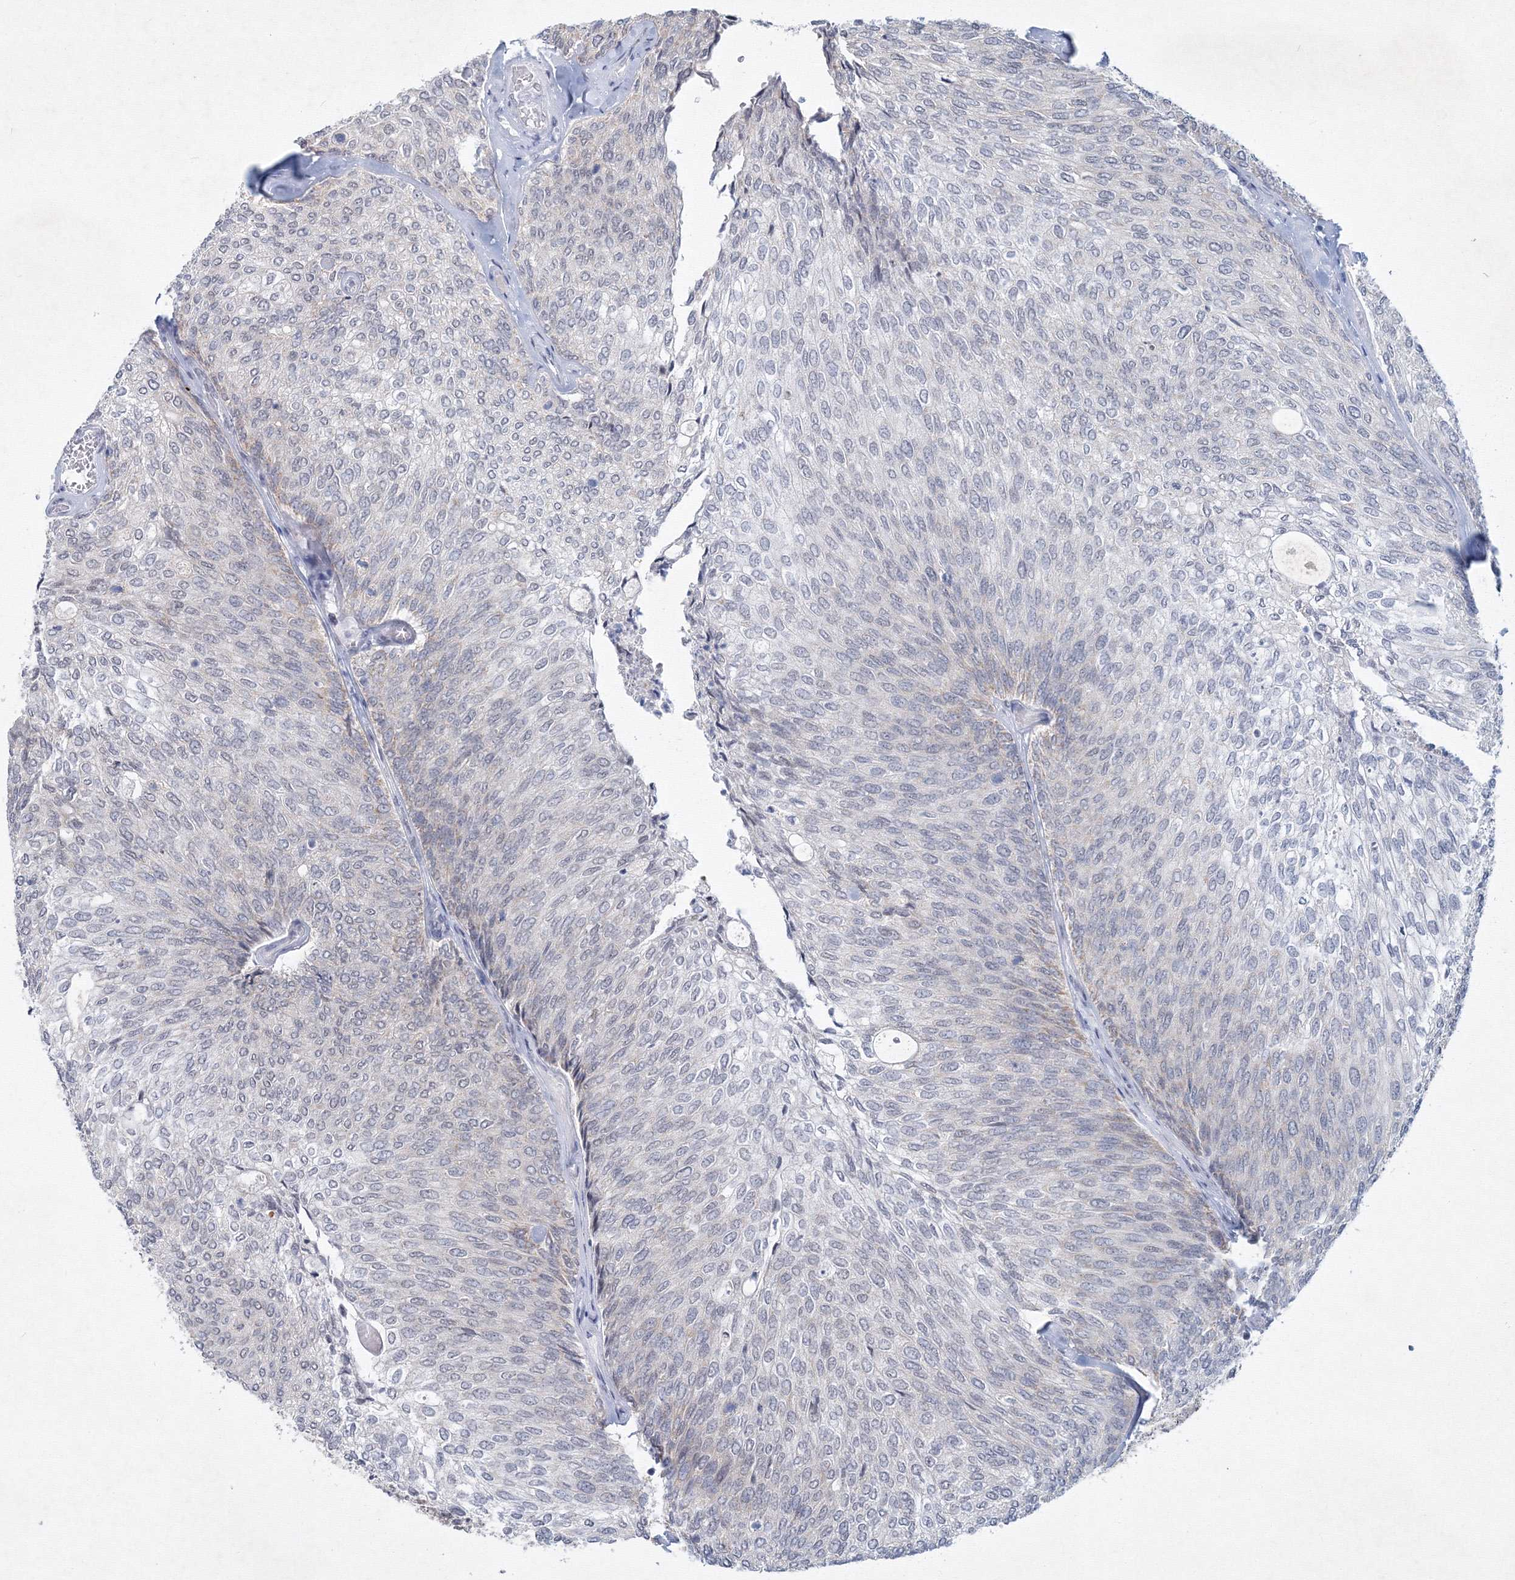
{"staining": {"intensity": "negative", "quantity": "none", "location": "none"}, "tissue": "urothelial cancer", "cell_type": "Tumor cells", "image_type": "cancer", "snomed": [{"axis": "morphology", "description": "Urothelial carcinoma, Low grade"}, {"axis": "topography", "description": "Urinary bladder"}], "caption": "High power microscopy micrograph of an IHC image of urothelial cancer, revealing no significant staining in tumor cells.", "gene": "SF3B6", "patient": {"sex": "female", "age": 79}}